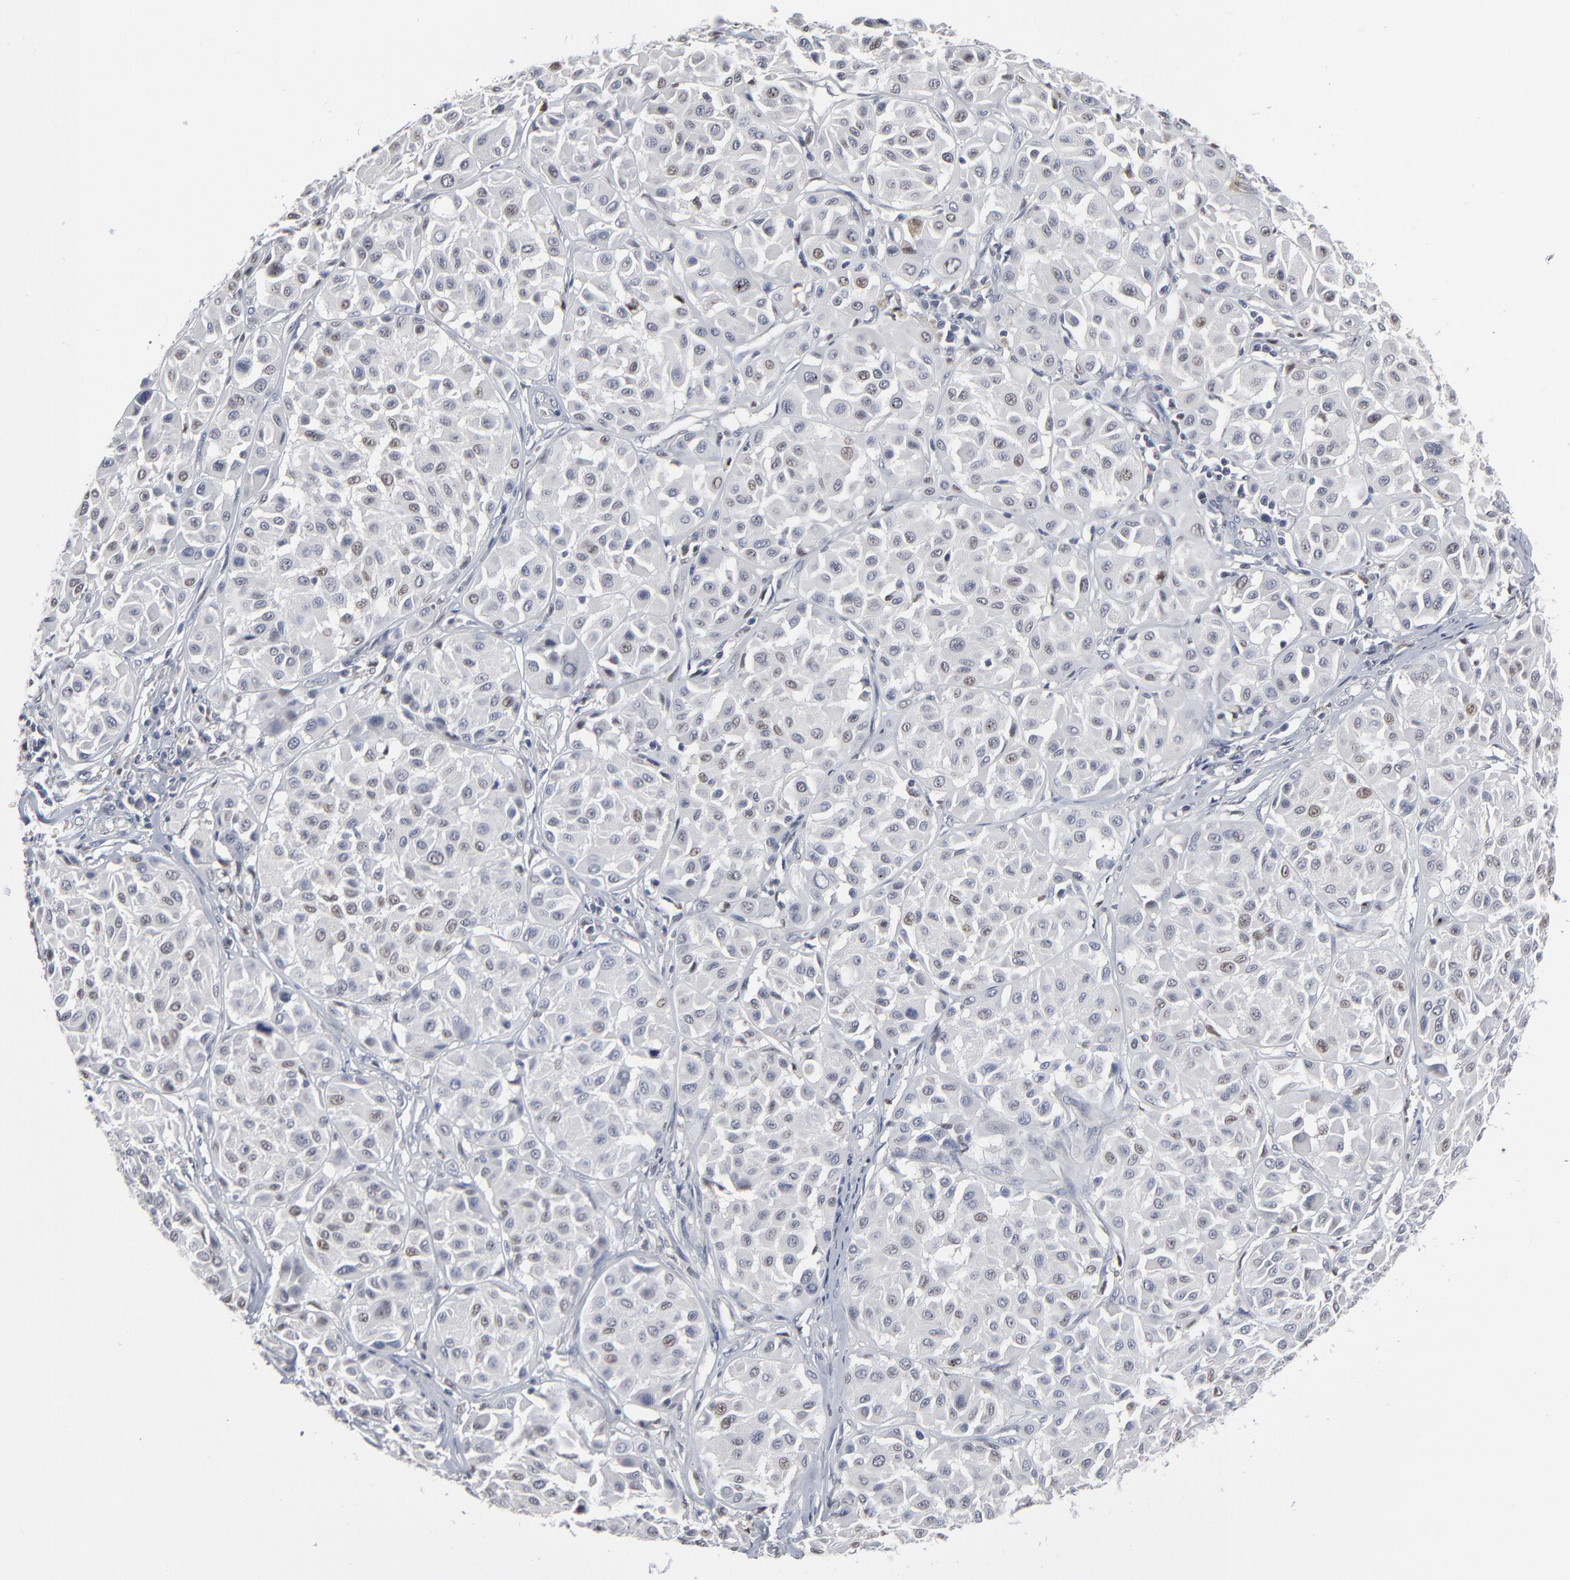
{"staining": {"intensity": "negative", "quantity": "none", "location": "none"}, "tissue": "melanoma", "cell_type": "Tumor cells", "image_type": "cancer", "snomed": [{"axis": "morphology", "description": "Malignant melanoma, Metastatic site"}, {"axis": "topography", "description": "Soft tissue"}], "caption": "Immunohistochemistry (IHC) of melanoma reveals no staining in tumor cells. (Stains: DAB (3,3'-diaminobenzidine) IHC with hematoxylin counter stain, Microscopy: brightfield microscopy at high magnification).", "gene": "FOXN2", "patient": {"sex": "male", "age": 41}}